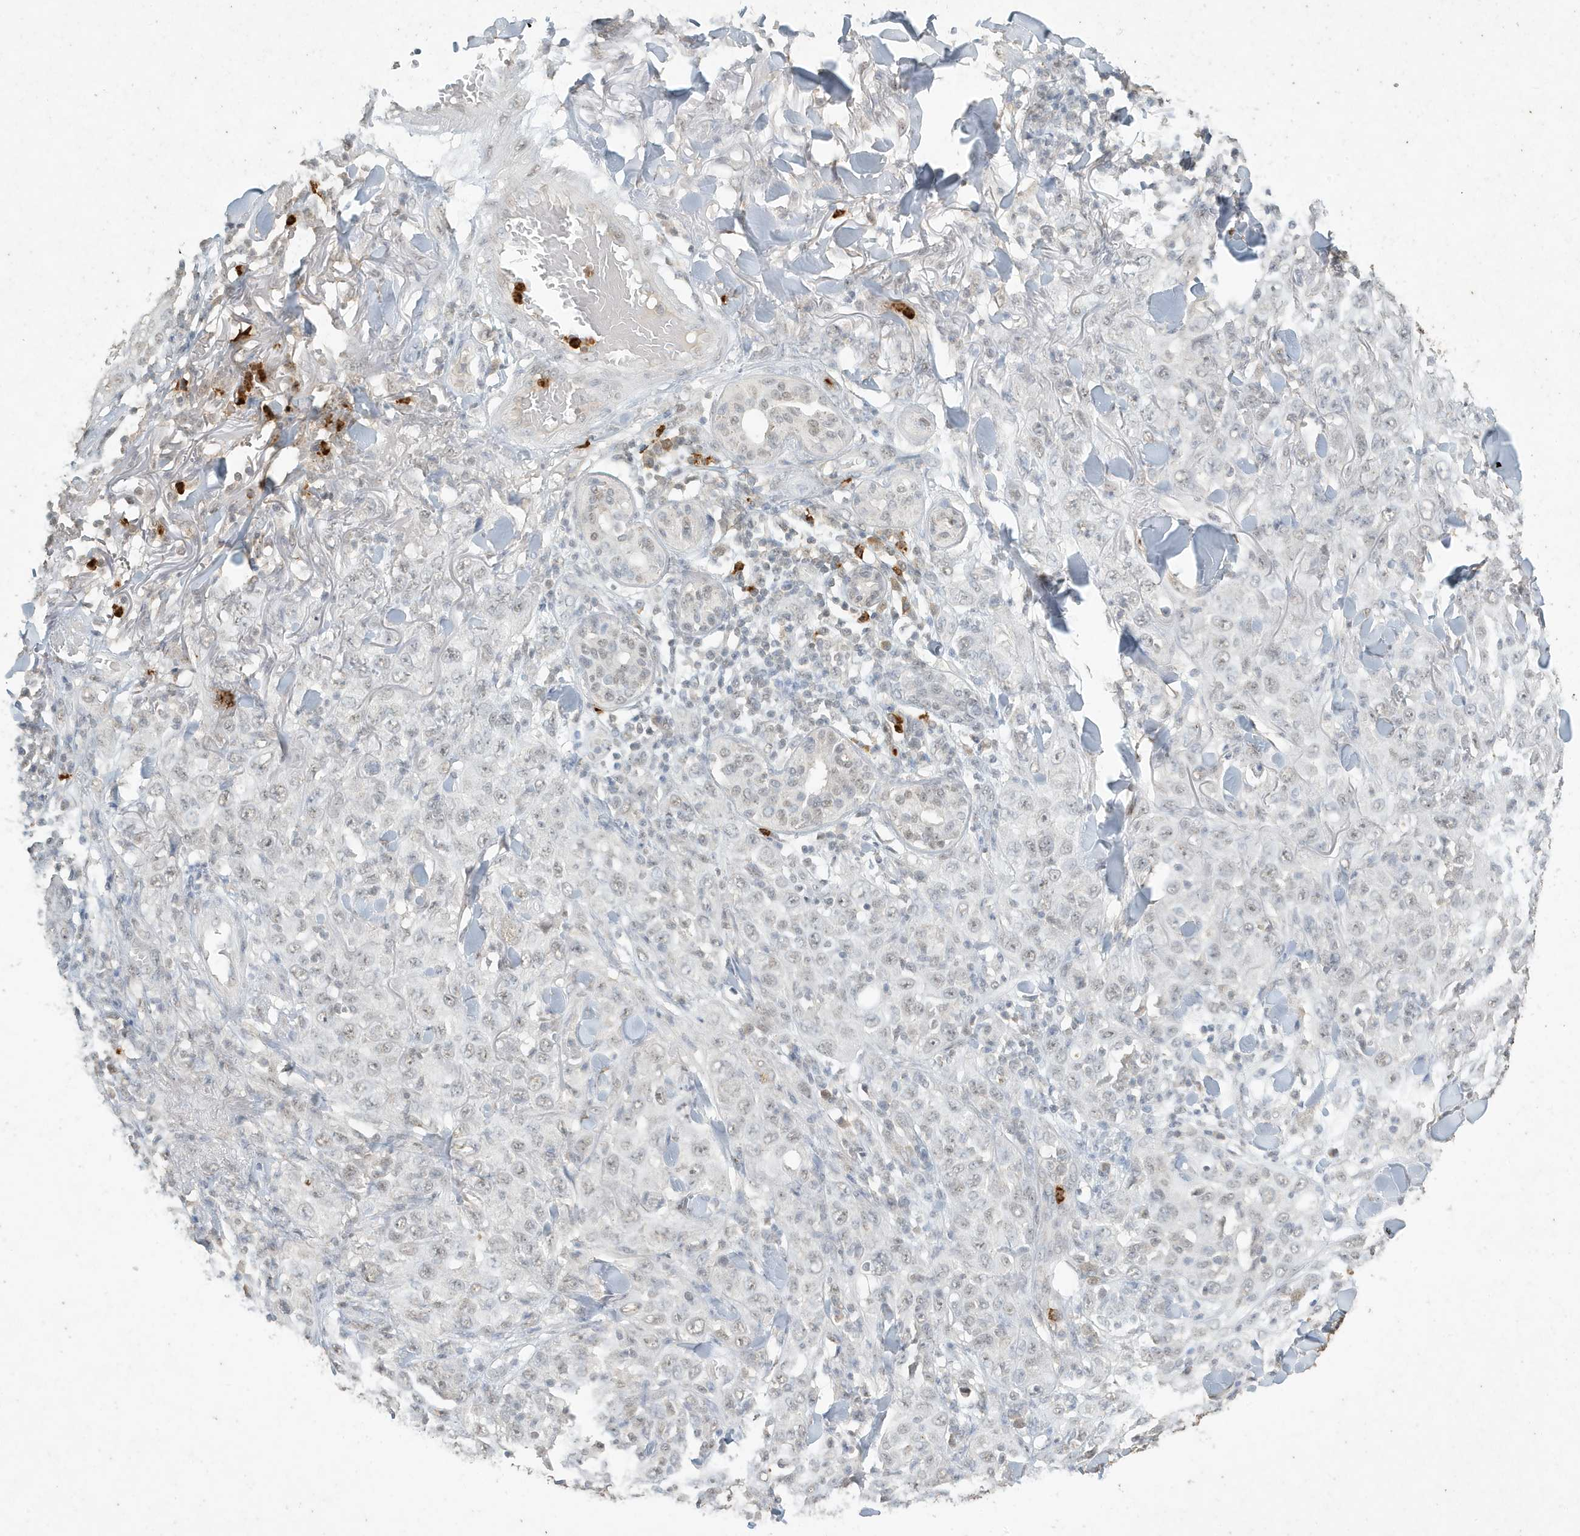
{"staining": {"intensity": "weak", "quantity": "<25%", "location": "nuclear"}, "tissue": "skin cancer", "cell_type": "Tumor cells", "image_type": "cancer", "snomed": [{"axis": "morphology", "description": "Squamous cell carcinoma, NOS"}, {"axis": "topography", "description": "Skin"}], "caption": "Immunohistochemical staining of human skin cancer (squamous cell carcinoma) reveals no significant expression in tumor cells.", "gene": "DEFA1", "patient": {"sex": "female", "age": 88}}